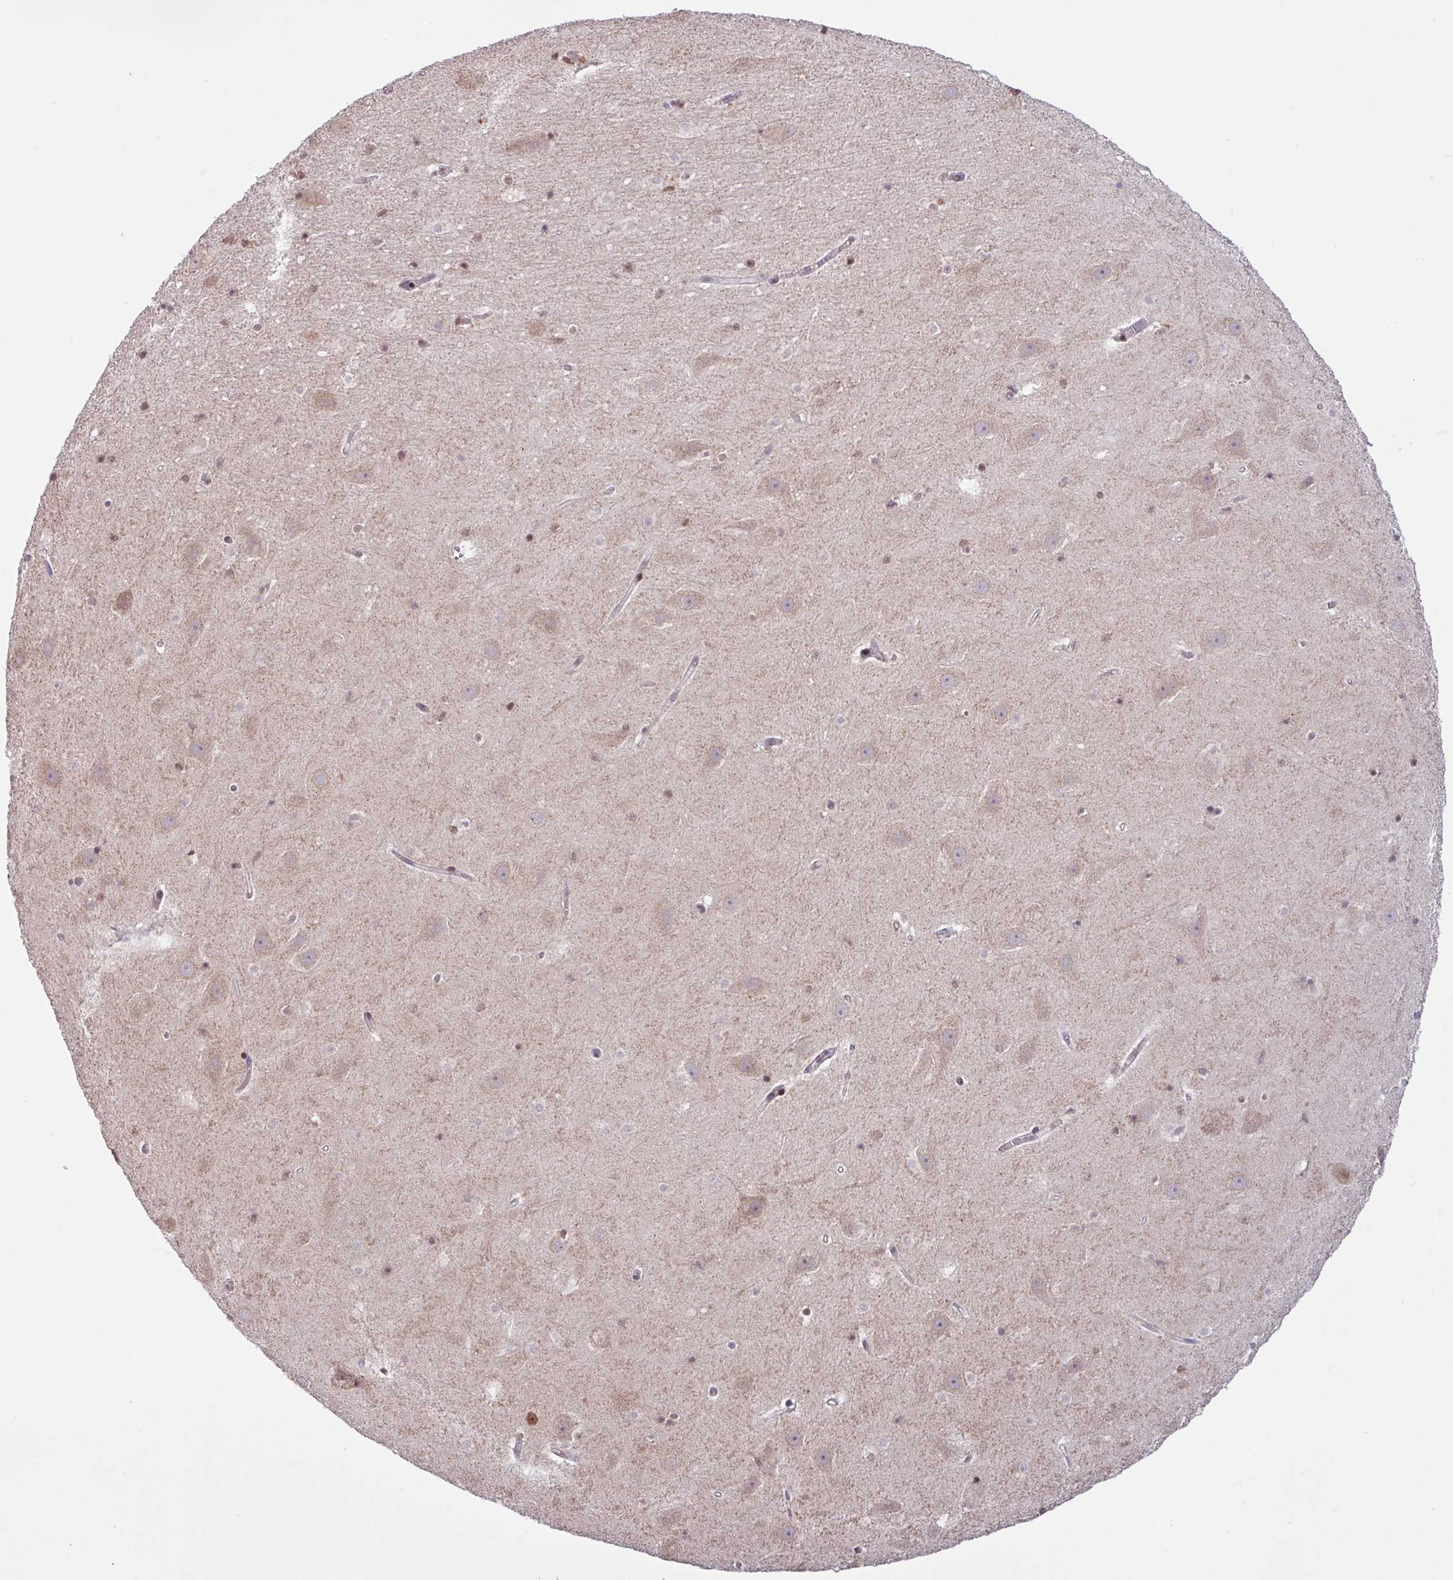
{"staining": {"intensity": "moderate", "quantity": "<25%", "location": "nuclear"}, "tissue": "hippocampus", "cell_type": "Glial cells", "image_type": "normal", "snomed": [{"axis": "morphology", "description": "Normal tissue, NOS"}, {"axis": "topography", "description": "Hippocampus"}], "caption": "Protein staining of normal hippocampus exhibits moderate nuclear expression in about <25% of glial cells. The protein is shown in brown color, while the nuclei are stained blue.", "gene": "BRD3", "patient": {"sex": "male", "age": 37}}